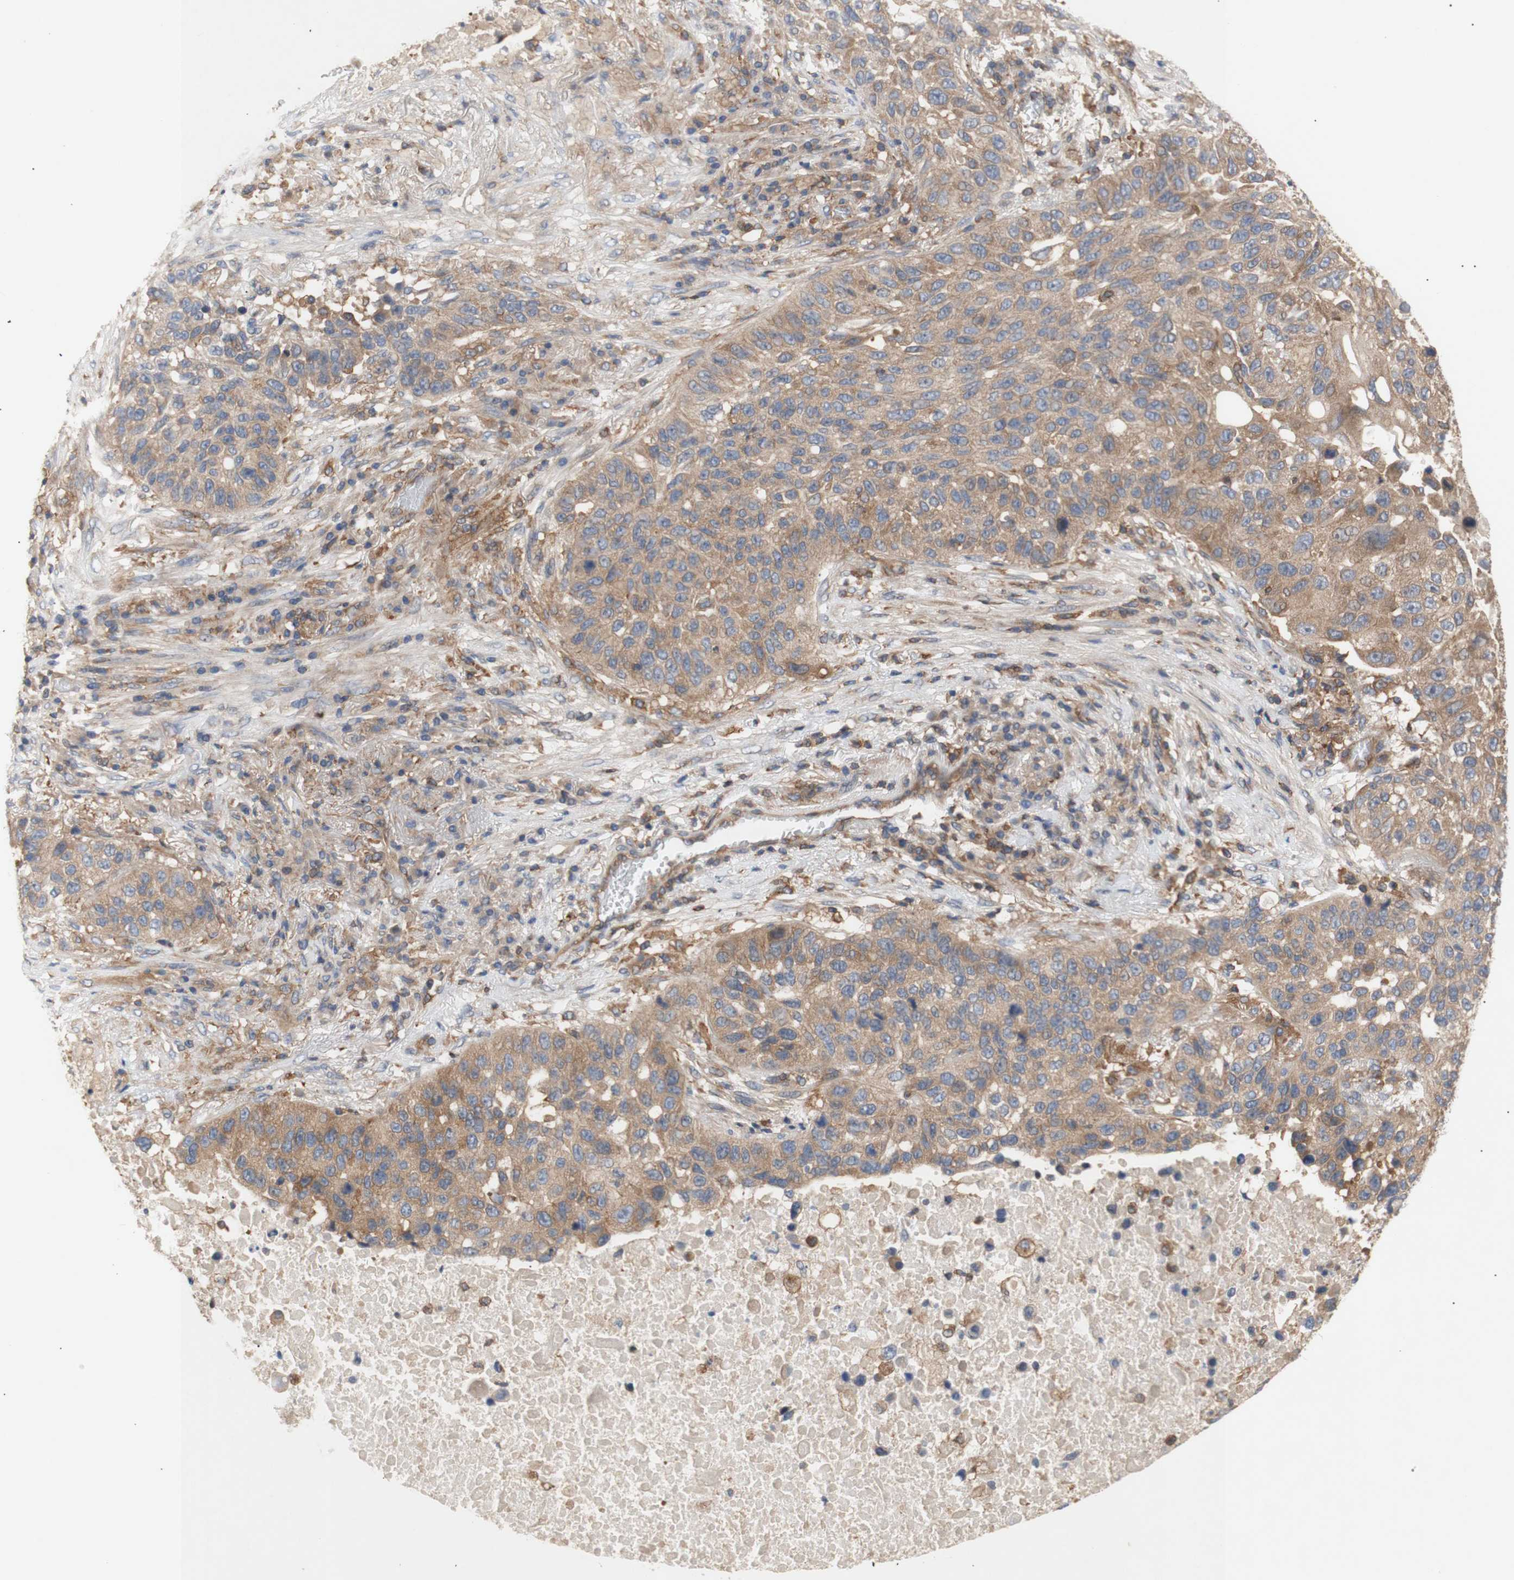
{"staining": {"intensity": "moderate", "quantity": ">75%", "location": "cytoplasmic/membranous"}, "tissue": "lung cancer", "cell_type": "Tumor cells", "image_type": "cancer", "snomed": [{"axis": "morphology", "description": "Squamous cell carcinoma, NOS"}, {"axis": "topography", "description": "Lung"}], "caption": "Squamous cell carcinoma (lung) tissue shows moderate cytoplasmic/membranous positivity in about >75% of tumor cells", "gene": "IKBKG", "patient": {"sex": "male", "age": 57}}